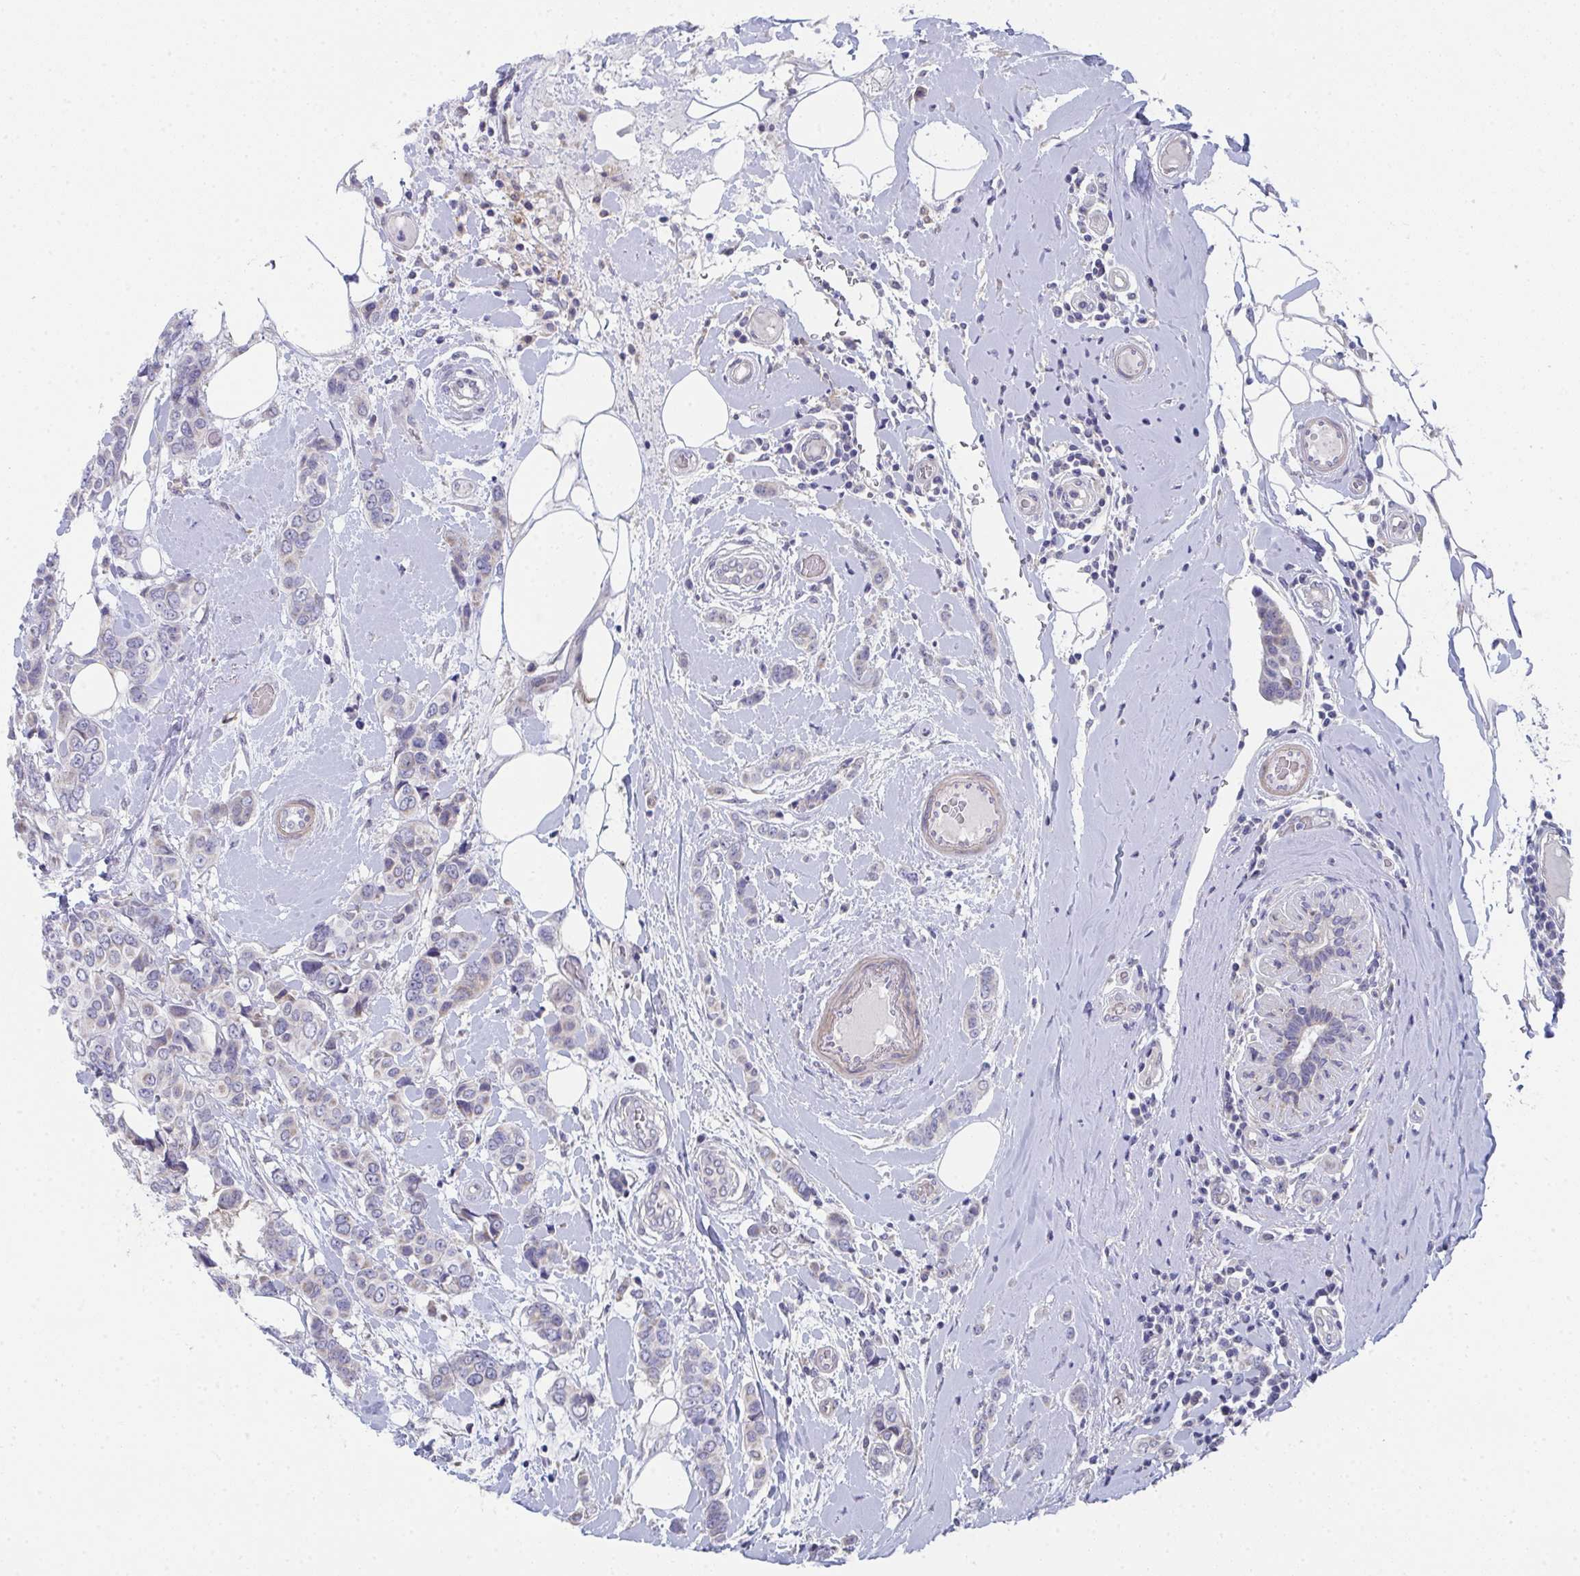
{"staining": {"intensity": "negative", "quantity": "none", "location": "none"}, "tissue": "breast cancer", "cell_type": "Tumor cells", "image_type": "cancer", "snomed": [{"axis": "morphology", "description": "Lobular carcinoma"}, {"axis": "topography", "description": "Breast"}], "caption": "An immunohistochemistry image of breast cancer is shown. There is no staining in tumor cells of breast cancer.", "gene": "VWDE", "patient": {"sex": "female", "age": 51}}